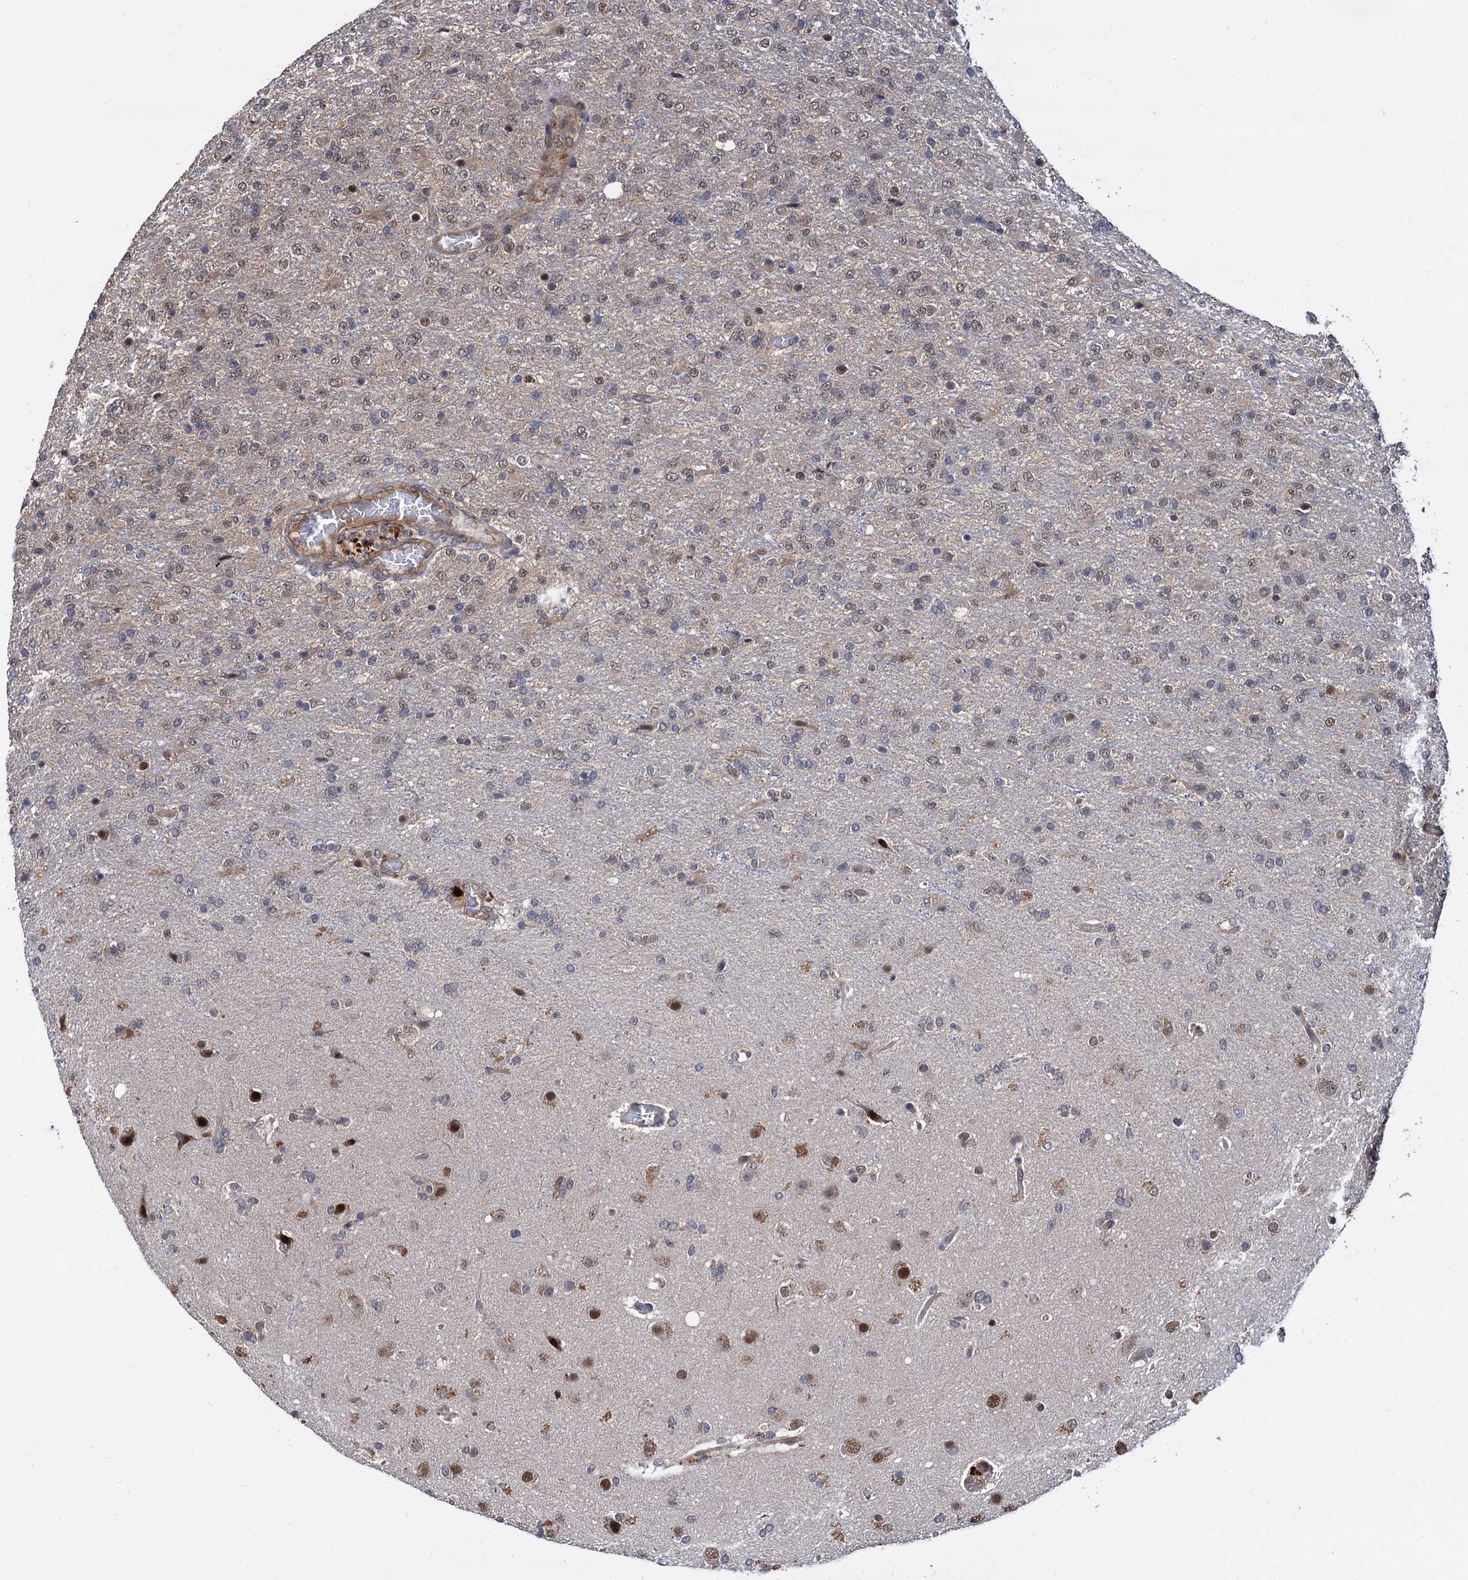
{"staining": {"intensity": "moderate", "quantity": "25%-75%", "location": "nuclear"}, "tissue": "glioma", "cell_type": "Tumor cells", "image_type": "cancer", "snomed": [{"axis": "morphology", "description": "Glioma, malignant, High grade"}, {"axis": "topography", "description": "Brain"}], "caption": "Immunohistochemistry image of neoplastic tissue: human glioma stained using IHC exhibits medium levels of moderate protein expression localized specifically in the nuclear of tumor cells, appearing as a nuclear brown color.", "gene": "PSMD4", "patient": {"sex": "female", "age": 74}}